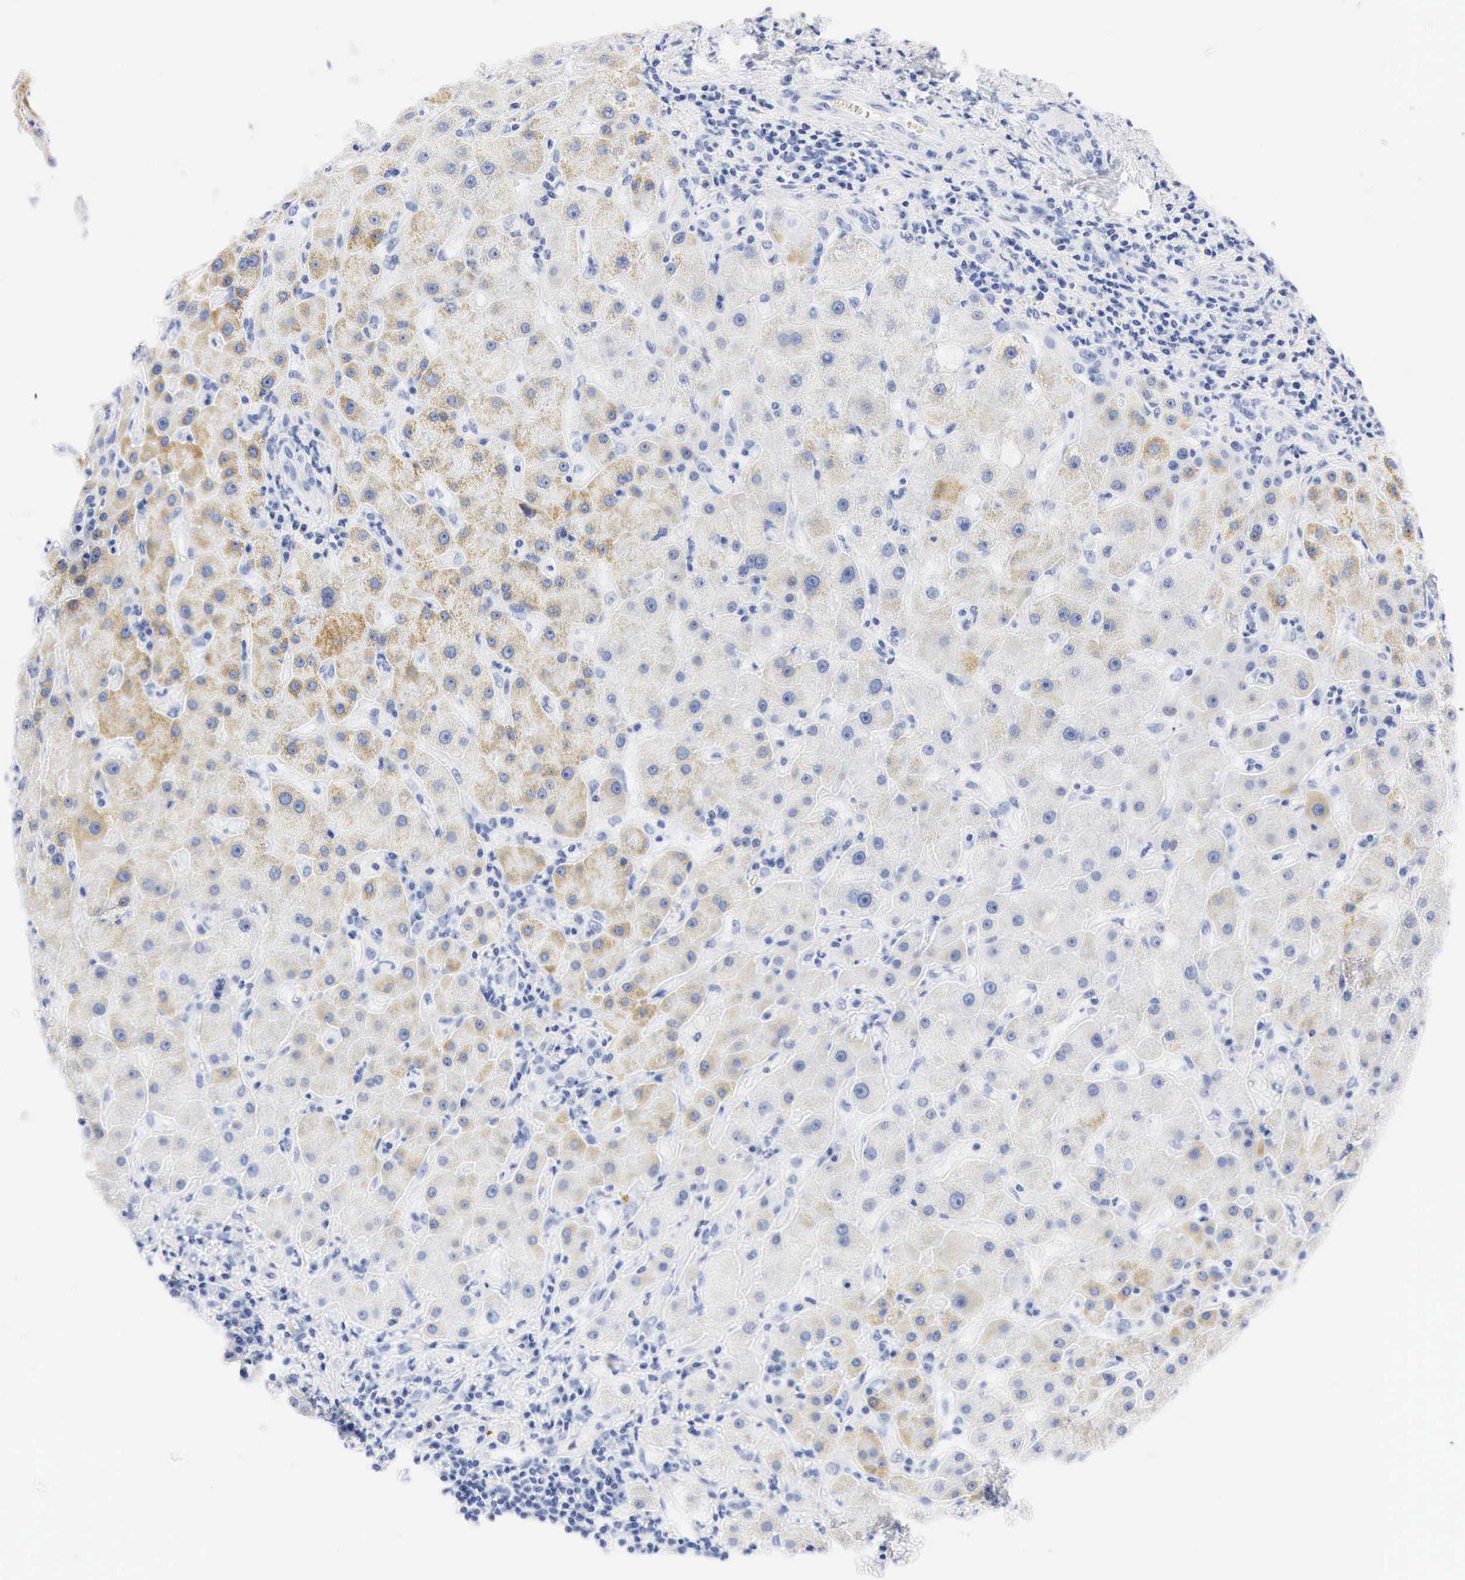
{"staining": {"intensity": "negative", "quantity": "none", "location": "none"}, "tissue": "liver cancer", "cell_type": "Tumor cells", "image_type": "cancer", "snomed": [{"axis": "morphology", "description": "Cholangiocarcinoma"}, {"axis": "topography", "description": "Liver"}], "caption": "Immunohistochemistry histopathology image of liver cancer (cholangiocarcinoma) stained for a protein (brown), which reveals no positivity in tumor cells. The staining is performed using DAB brown chromogen with nuclei counter-stained in using hematoxylin.", "gene": "NKX2-1", "patient": {"sex": "female", "age": 79}}